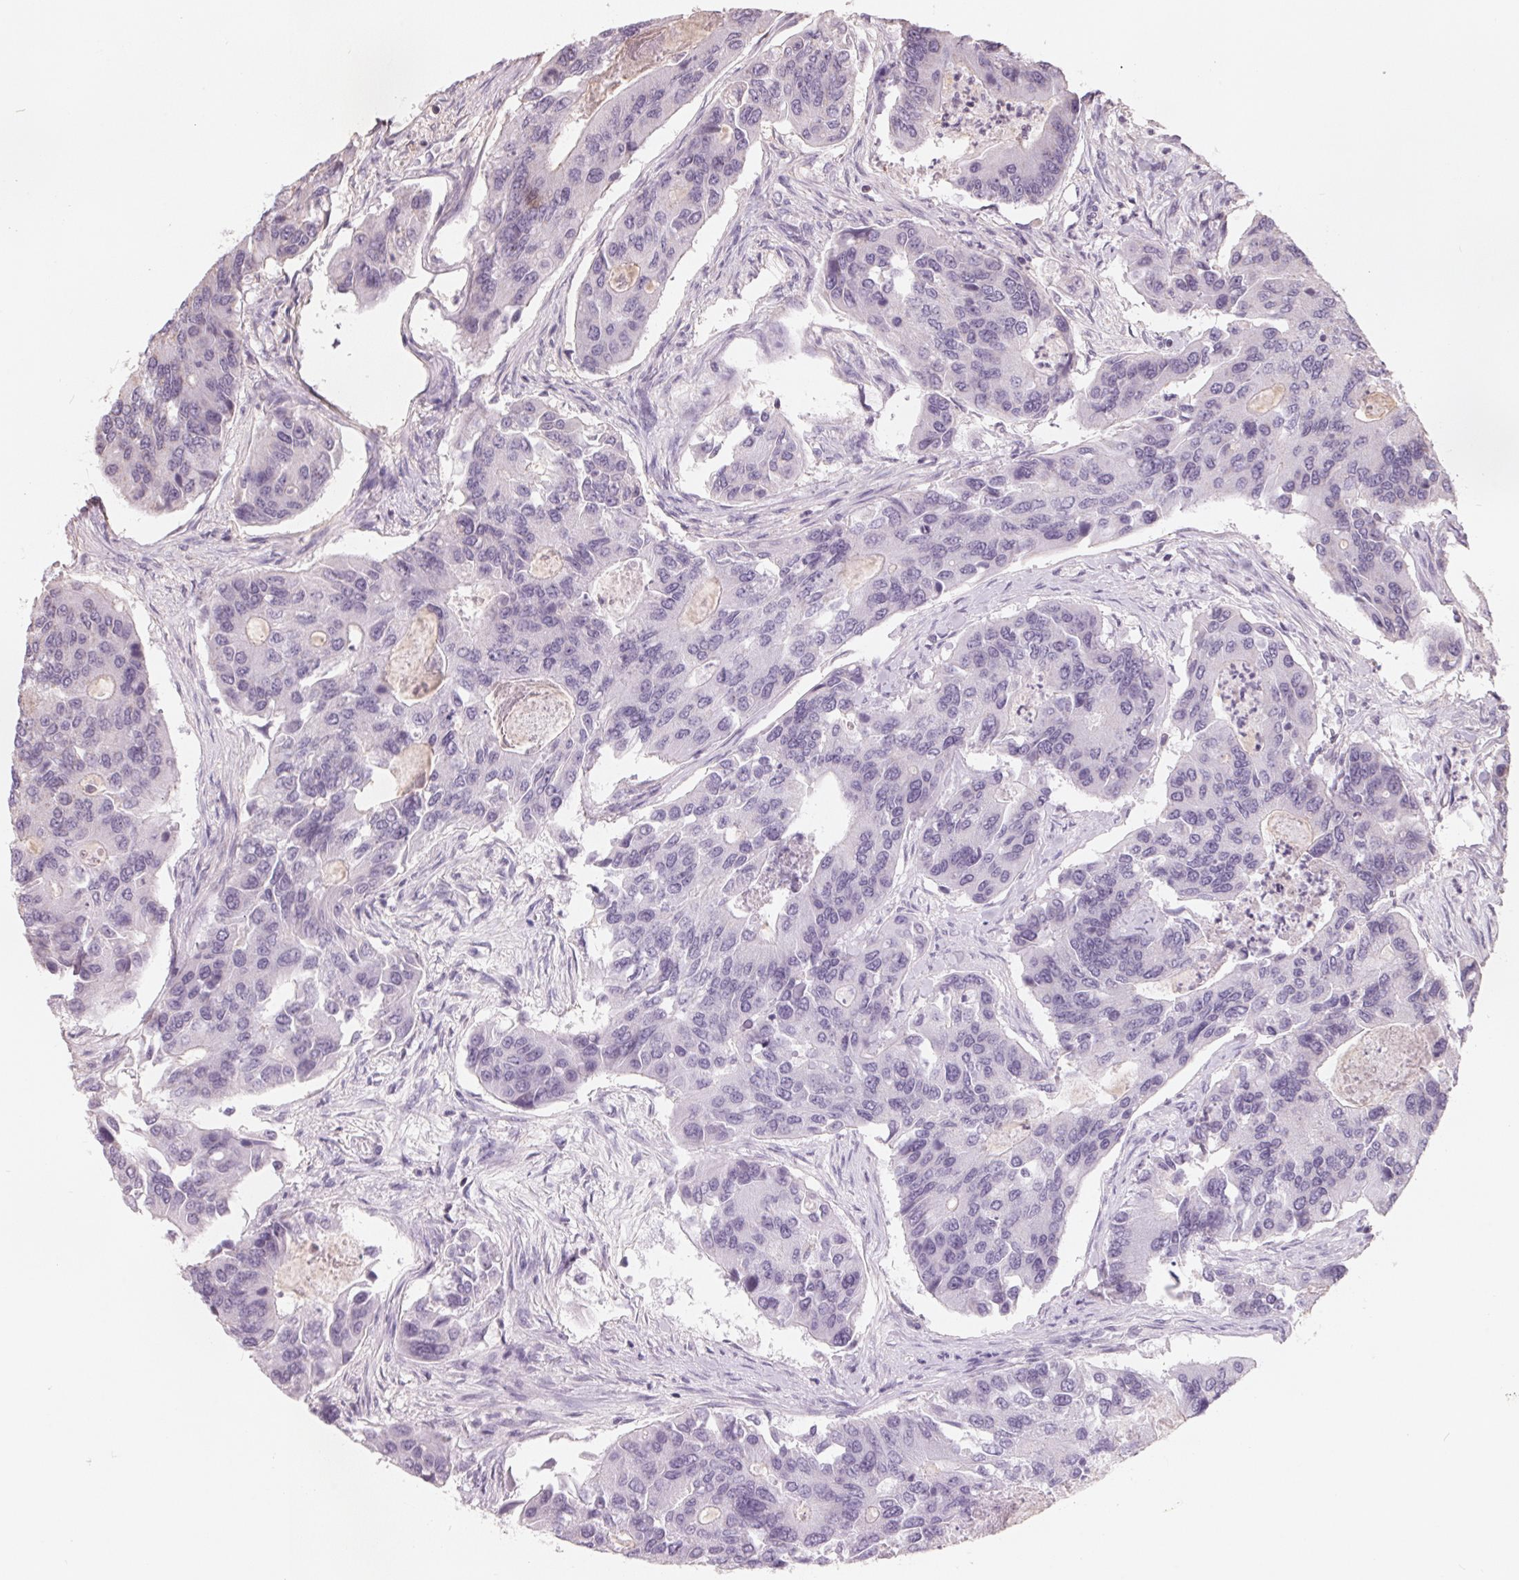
{"staining": {"intensity": "negative", "quantity": "none", "location": "none"}, "tissue": "colorectal cancer", "cell_type": "Tumor cells", "image_type": "cancer", "snomed": [{"axis": "morphology", "description": "Adenocarcinoma, NOS"}, {"axis": "topography", "description": "Colon"}], "caption": "Immunohistochemistry photomicrograph of colorectal cancer (adenocarcinoma) stained for a protein (brown), which demonstrates no positivity in tumor cells. Brightfield microscopy of immunohistochemistry stained with DAB (brown) and hematoxylin (blue), captured at high magnification.", "gene": "FTCD", "patient": {"sex": "female", "age": 67}}